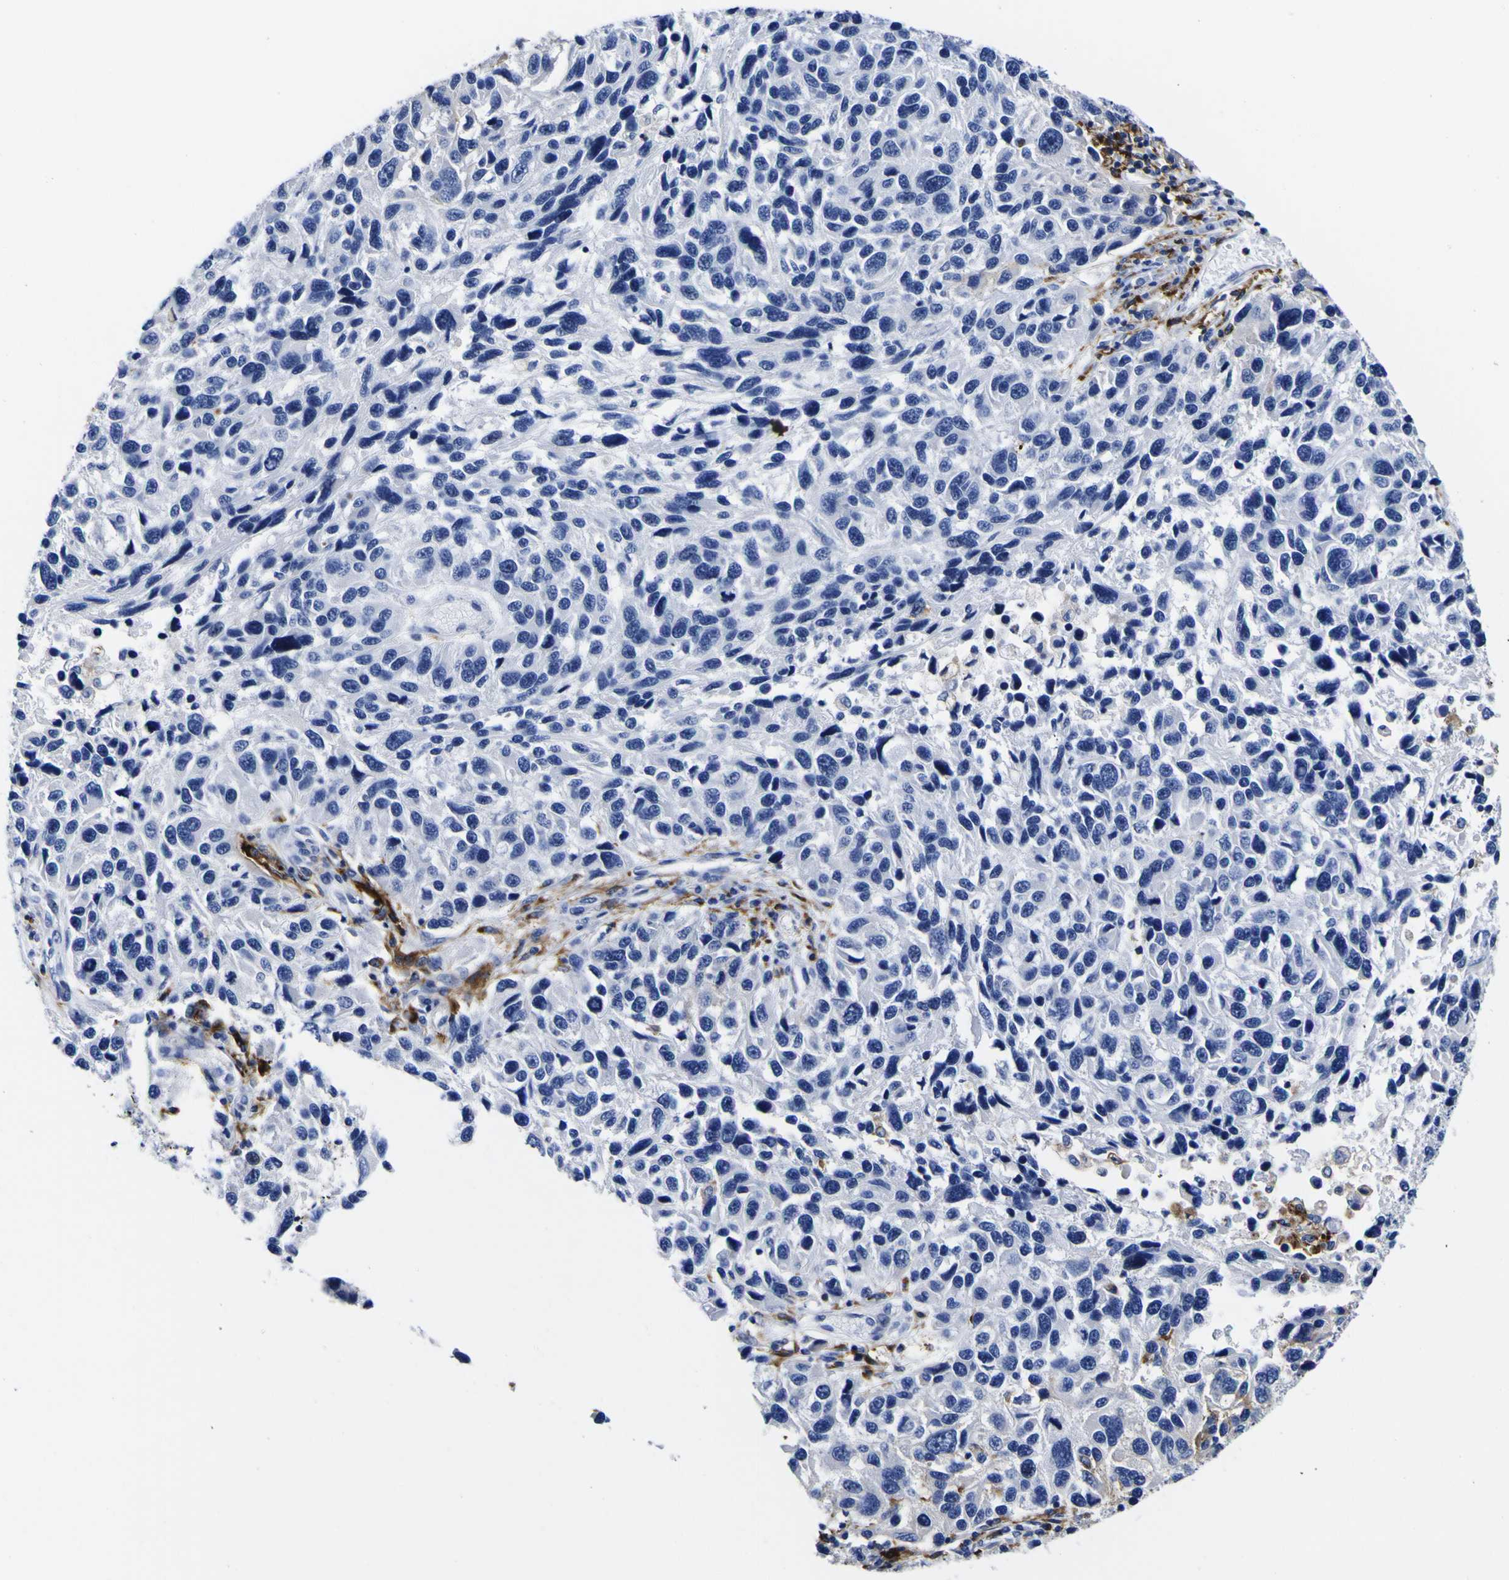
{"staining": {"intensity": "strong", "quantity": "<25%", "location": "cytoplasmic/membranous"}, "tissue": "melanoma", "cell_type": "Tumor cells", "image_type": "cancer", "snomed": [{"axis": "morphology", "description": "Malignant melanoma, NOS"}, {"axis": "topography", "description": "Skin"}], "caption": "An immunohistochemistry (IHC) micrograph of tumor tissue is shown. Protein staining in brown shows strong cytoplasmic/membranous positivity in melanoma within tumor cells.", "gene": "HLA-DQA1", "patient": {"sex": "male", "age": 53}}